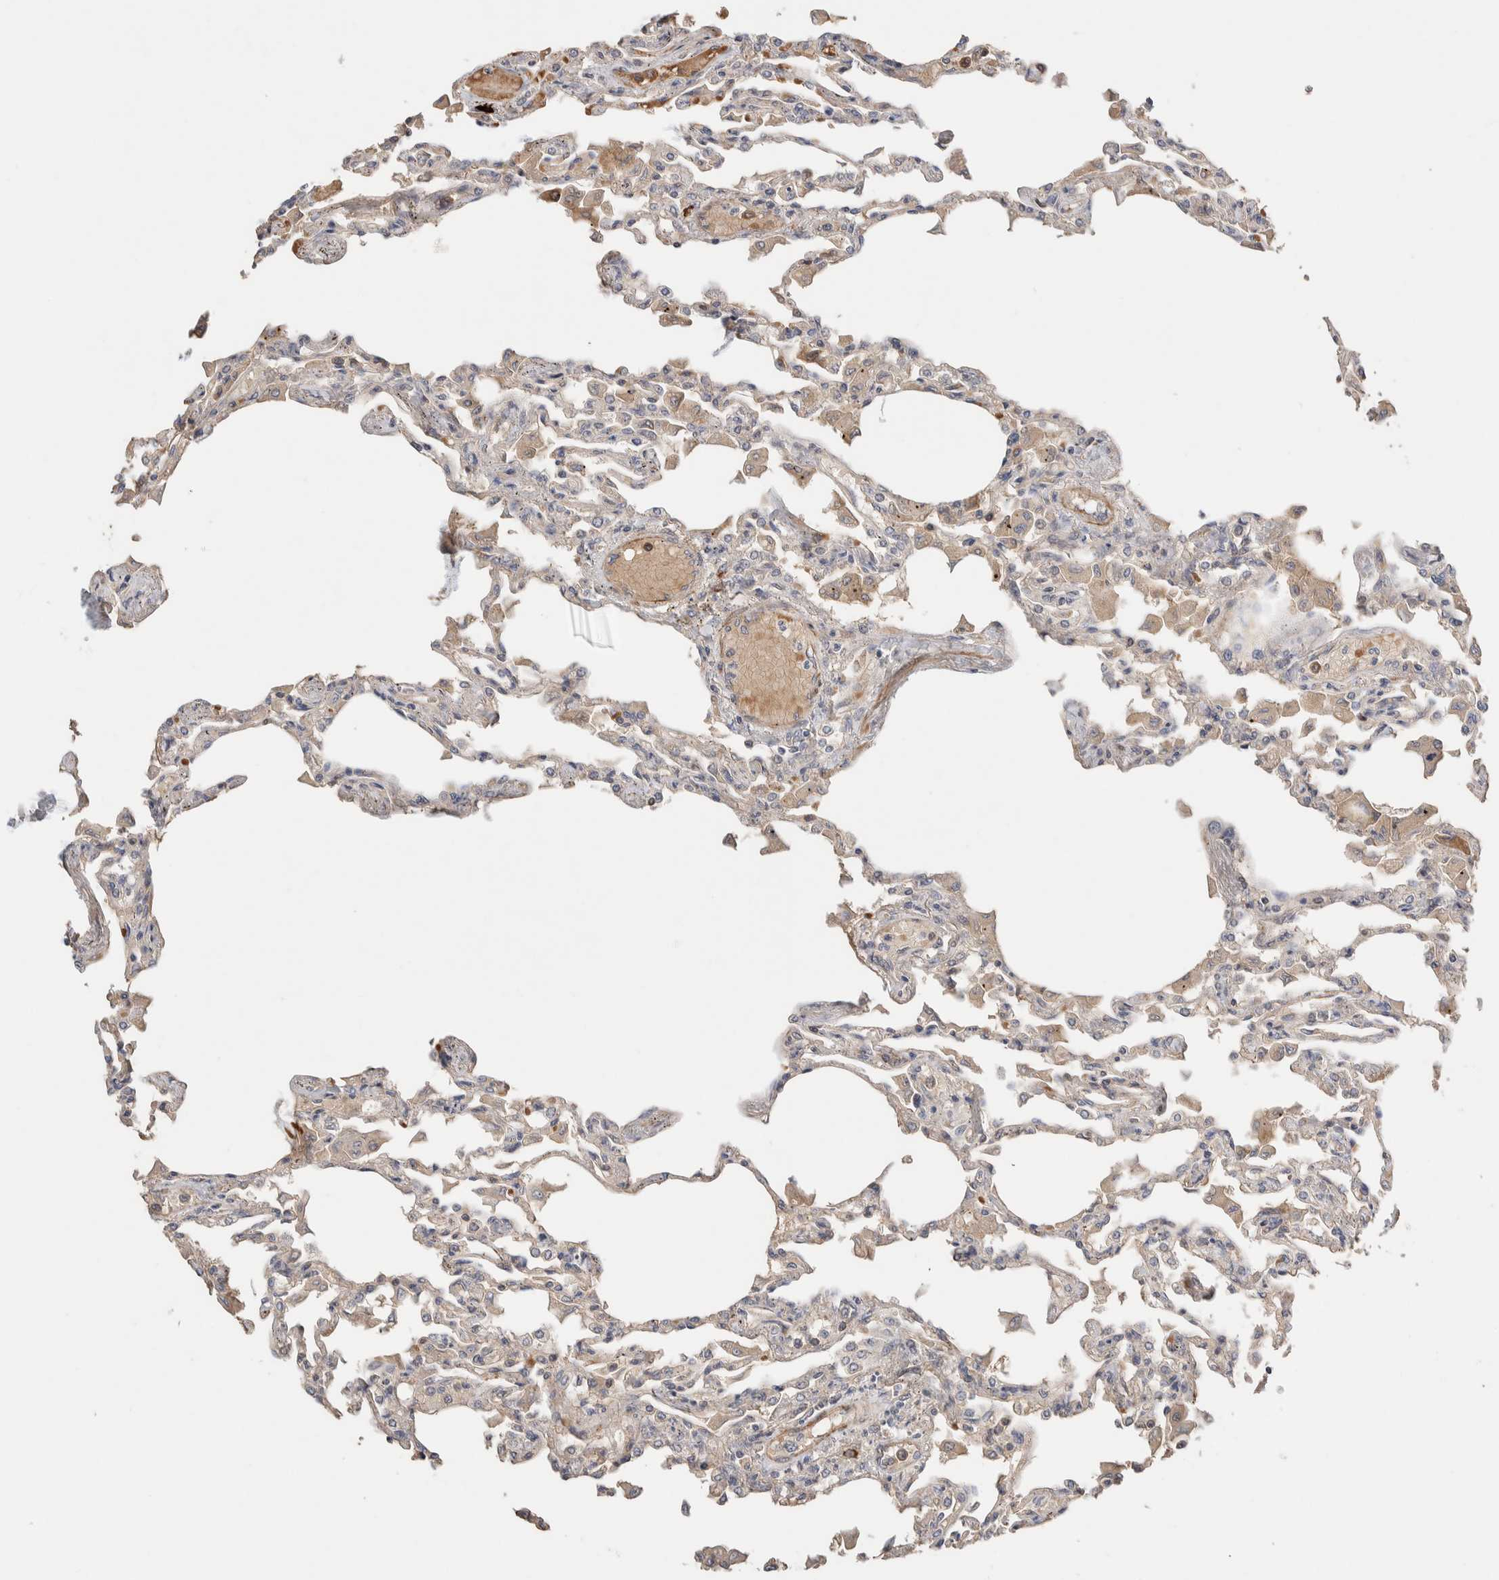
{"staining": {"intensity": "weak", "quantity": "<25%", "location": "cytoplasmic/membranous"}, "tissue": "lung", "cell_type": "Alveolar cells", "image_type": "normal", "snomed": [{"axis": "morphology", "description": "Normal tissue, NOS"}, {"axis": "topography", "description": "Bronchus"}, {"axis": "topography", "description": "Lung"}], "caption": "The immunohistochemistry (IHC) photomicrograph has no significant positivity in alveolar cells of lung. (Brightfield microscopy of DAB immunohistochemistry at high magnification).", "gene": "WDR91", "patient": {"sex": "female", "age": 49}}